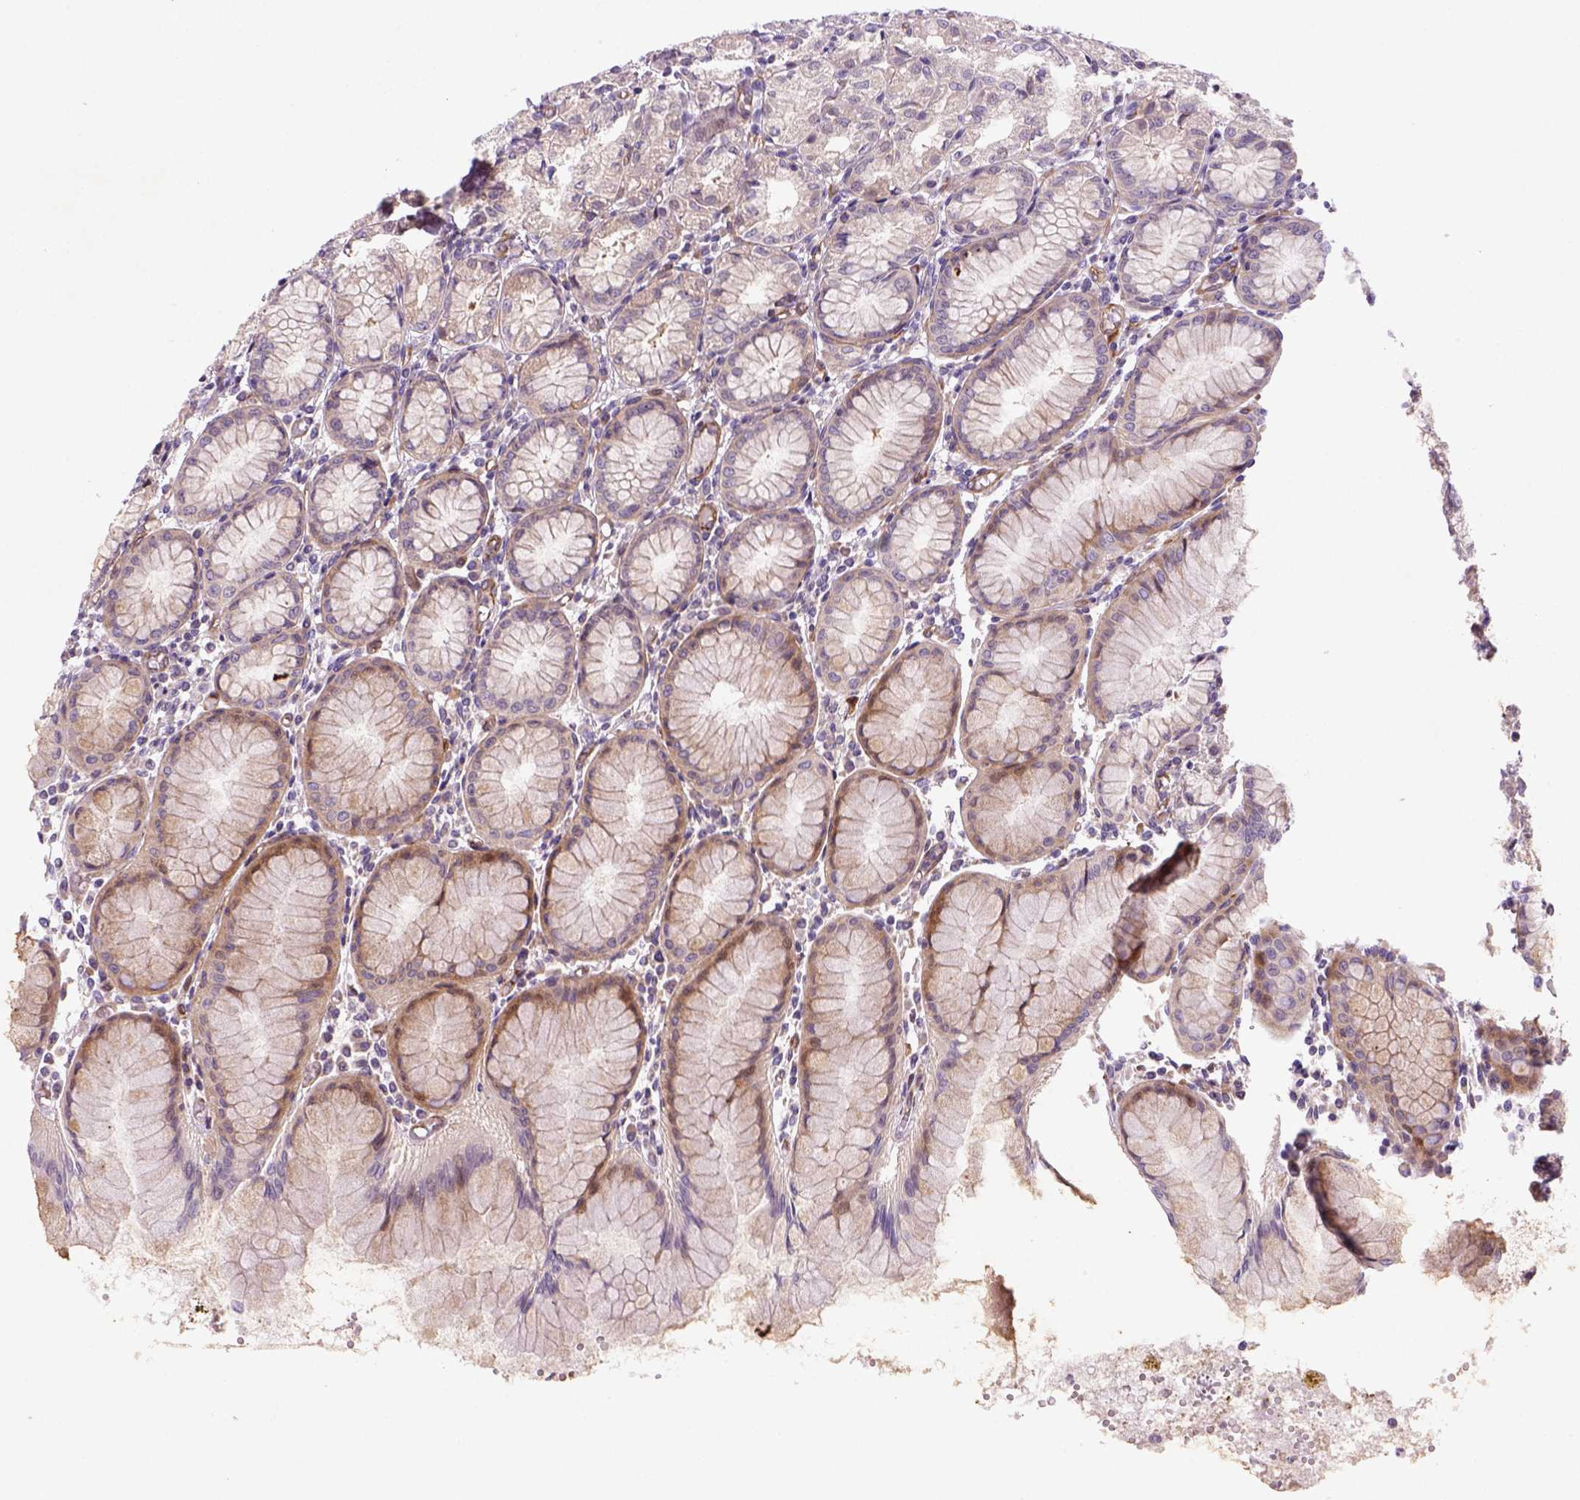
{"staining": {"intensity": "moderate", "quantity": ">75%", "location": "cytoplasmic/membranous,nuclear"}, "tissue": "stomach", "cell_type": "Glandular cells", "image_type": "normal", "snomed": [{"axis": "morphology", "description": "Normal tissue, NOS"}, {"axis": "topography", "description": "Stomach"}], "caption": "Protein expression analysis of benign stomach reveals moderate cytoplasmic/membranous,nuclear staining in about >75% of glandular cells. The staining is performed using DAB (3,3'-diaminobenzidine) brown chromogen to label protein expression. The nuclei are counter-stained blue using hematoxylin.", "gene": "VSTM5", "patient": {"sex": "female", "age": 57}}